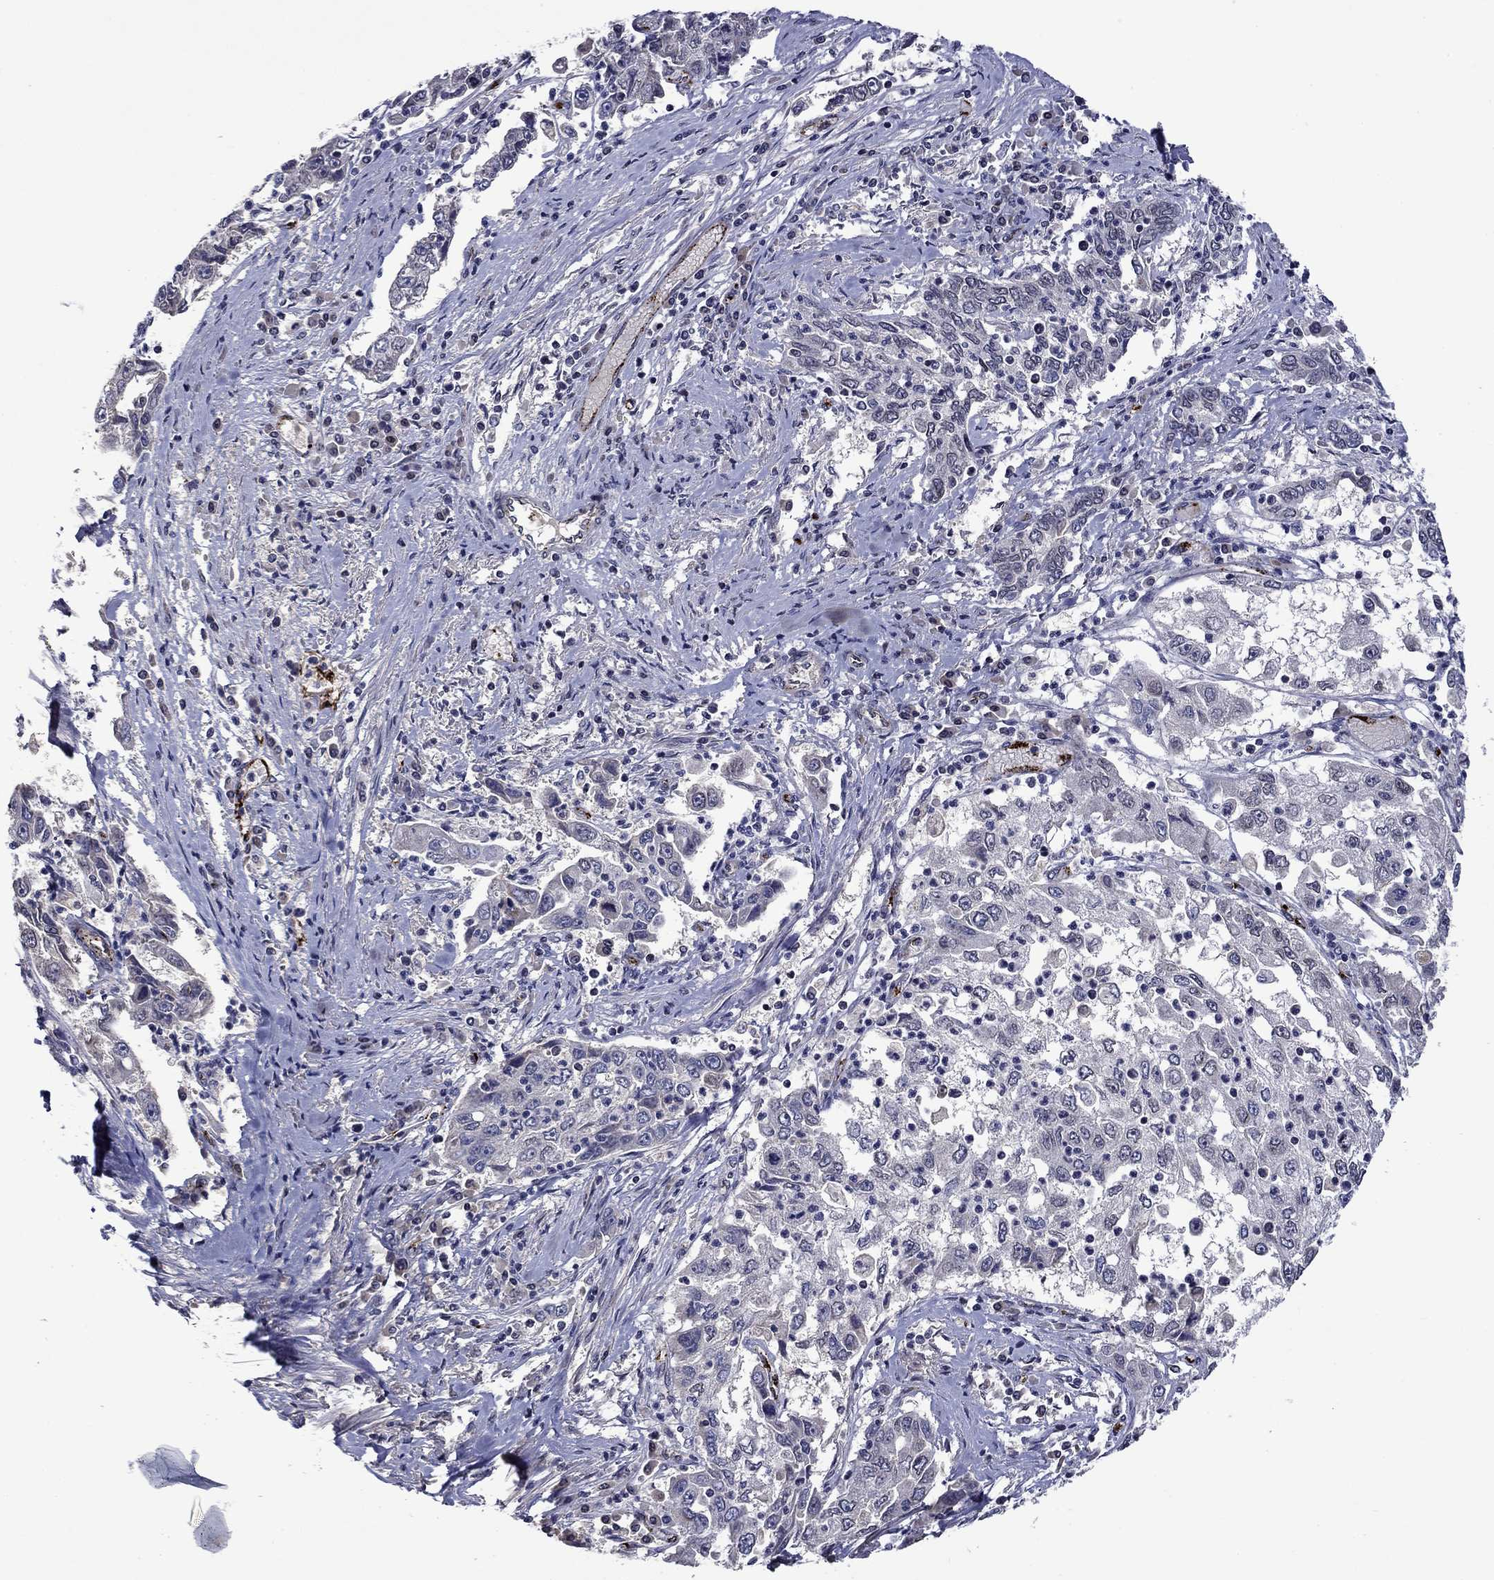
{"staining": {"intensity": "negative", "quantity": "none", "location": "none"}, "tissue": "cervical cancer", "cell_type": "Tumor cells", "image_type": "cancer", "snomed": [{"axis": "morphology", "description": "Squamous cell carcinoma, NOS"}, {"axis": "topography", "description": "Cervix"}], "caption": "There is no significant expression in tumor cells of cervical cancer (squamous cell carcinoma).", "gene": "SLITRK1", "patient": {"sex": "female", "age": 36}}